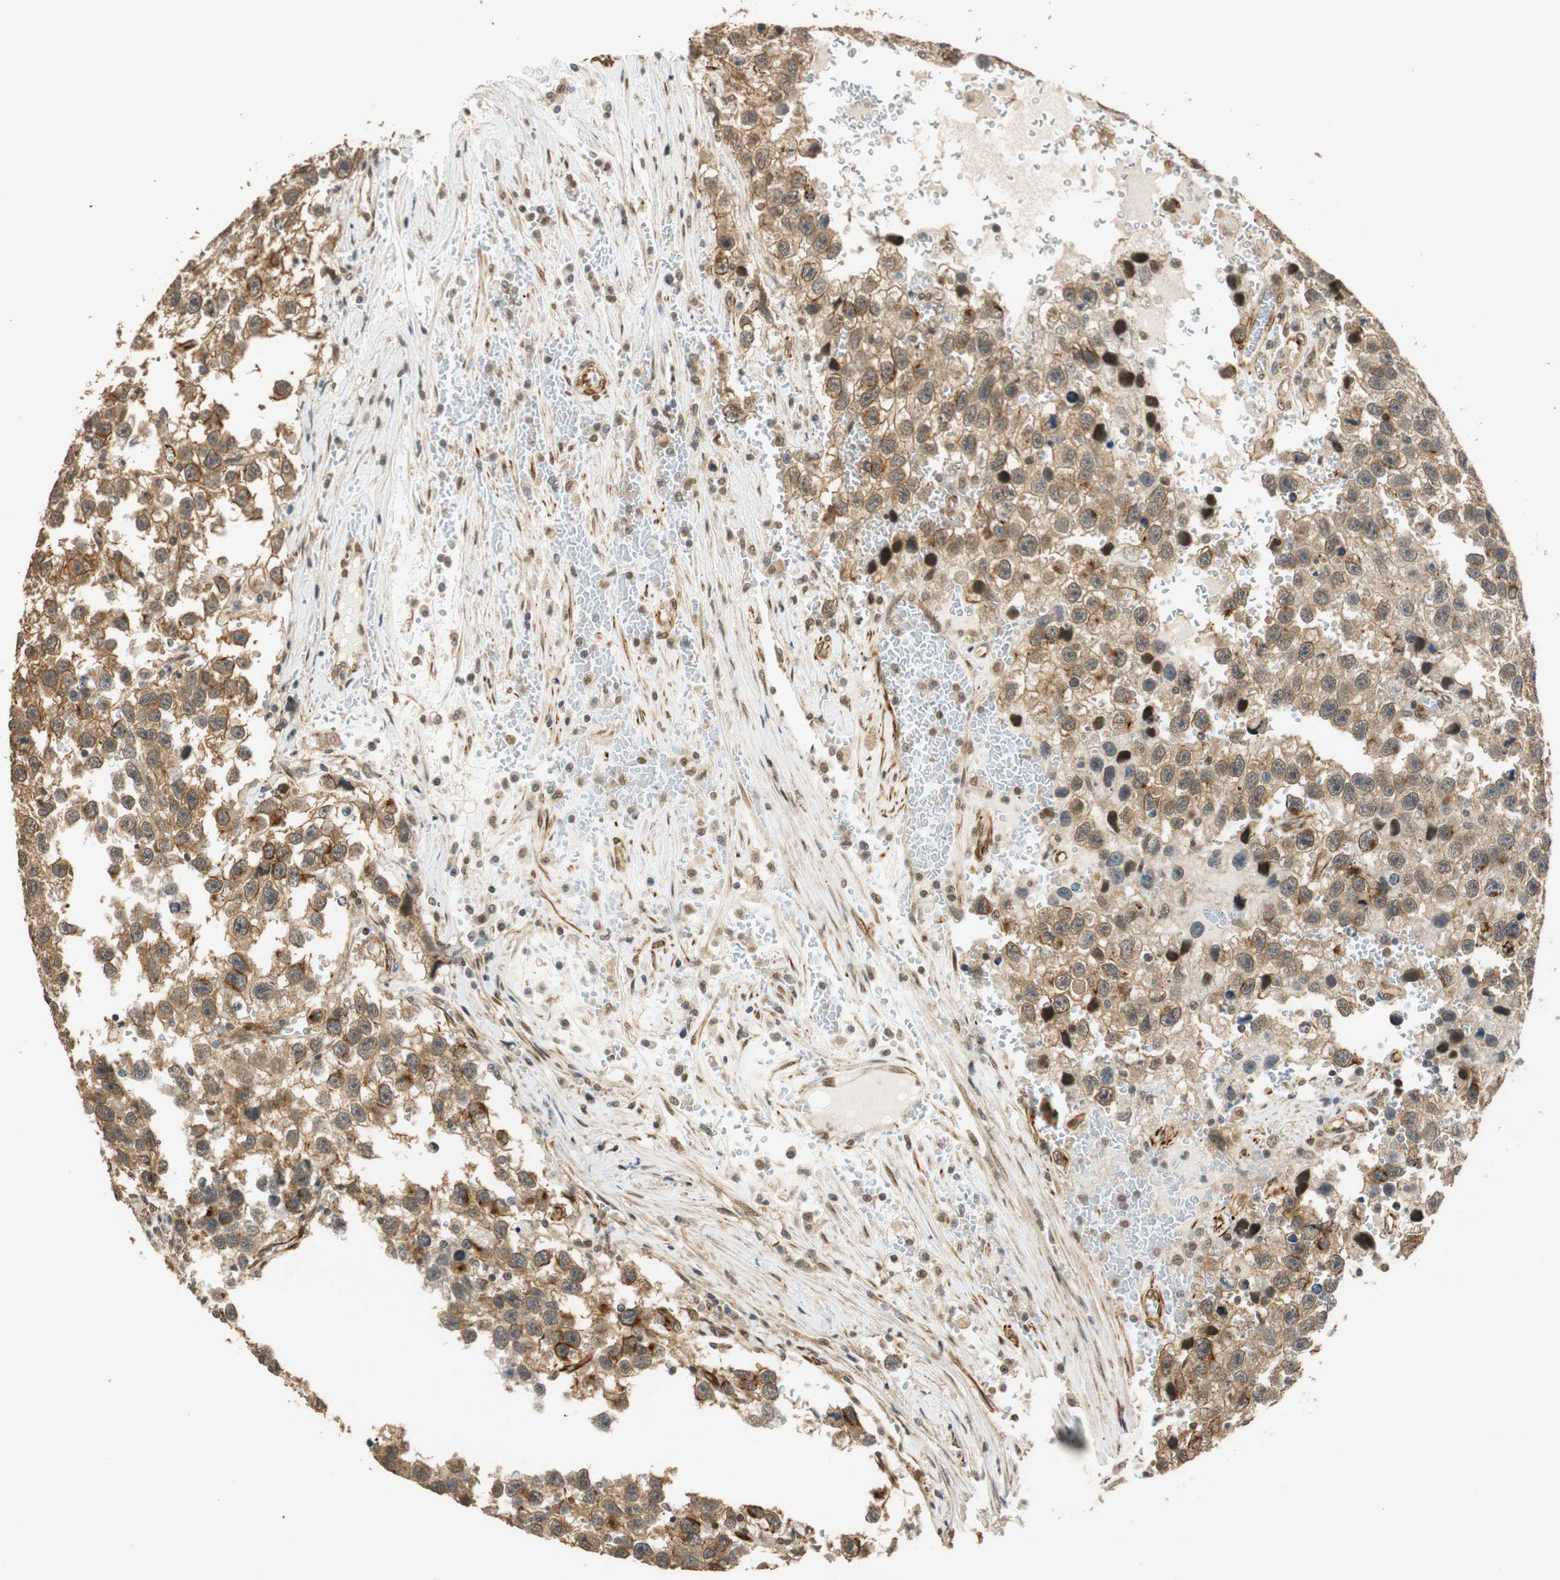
{"staining": {"intensity": "weak", "quantity": "25%-75%", "location": "cytoplasmic/membranous,nuclear"}, "tissue": "testis cancer", "cell_type": "Tumor cells", "image_type": "cancer", "snomed": [{"axis": "morphology", "description": "Seminoma, NOS"}, {"axis": "topography", "description": "Testis"}], "caption": "There is low levels of weak cytoplasmic/membranous and nuclear expression in tumor cells of testis cancer (seminoma), as demonstrated by immunohistochemical staining (brown color).", "gene": "NES", "patient": {"sex": "male", "age": 33}}